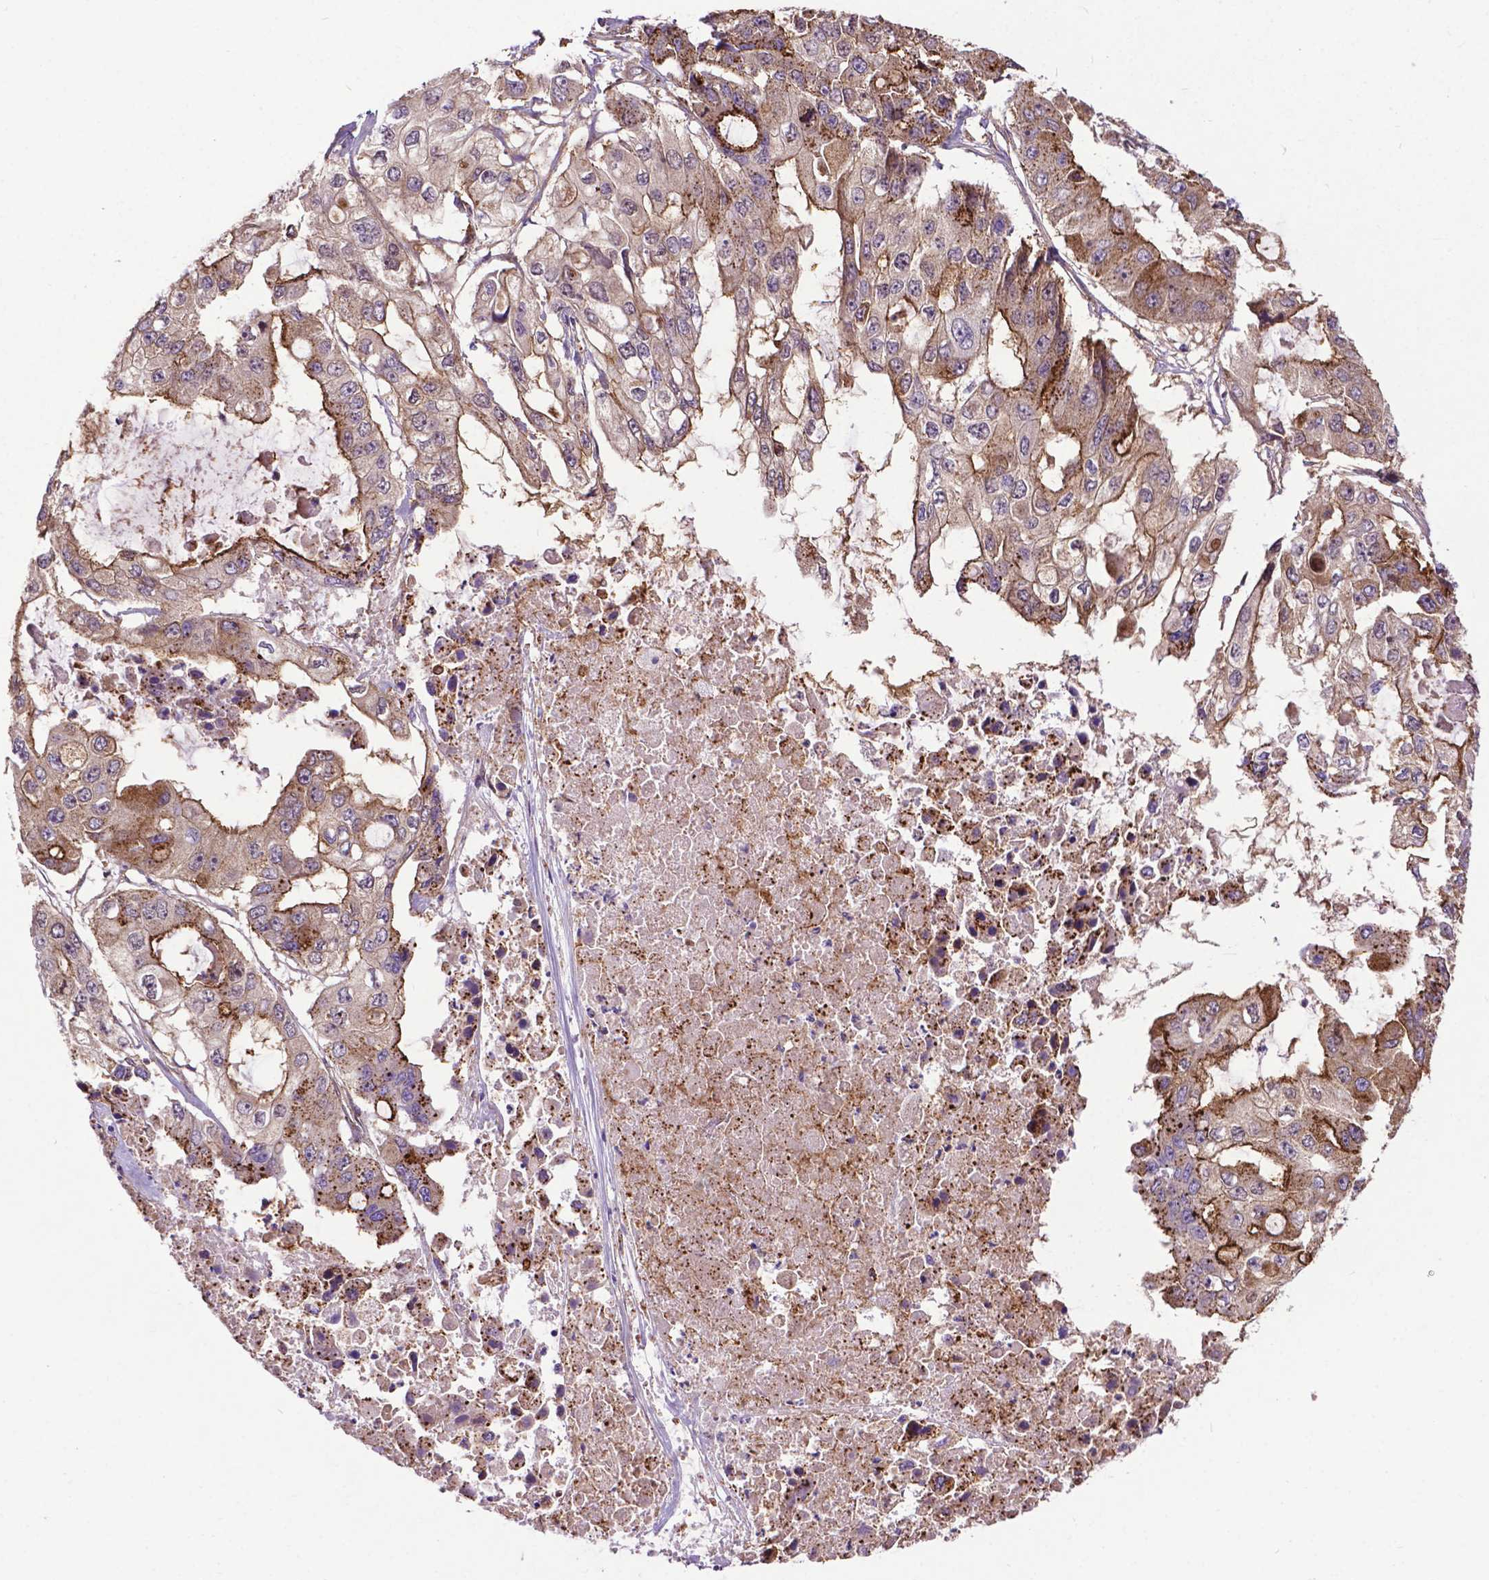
{"staining": {"intensity": "moderate", "quantity": ">75%", "location": "cytoplasmic/membranous"}, "tissue": "ovarian cancer", "cell_type": "Tumor cells", "image_type": "cancer", "snomed": [{"axis": "morphology", "description": "Cystadenocarcinoma, serous, NOS"}, {"axis": "topography", "description": "Ovary"}], "caption": "Protein expression analysis of ovarian serous cystadenocarcinoma demonstrates moderate cytoplasmic/membranous staining in approximately >75% of tumor cells.", "gene": "CHMP4A", "patient": {"sex": "female", "age": 56}}